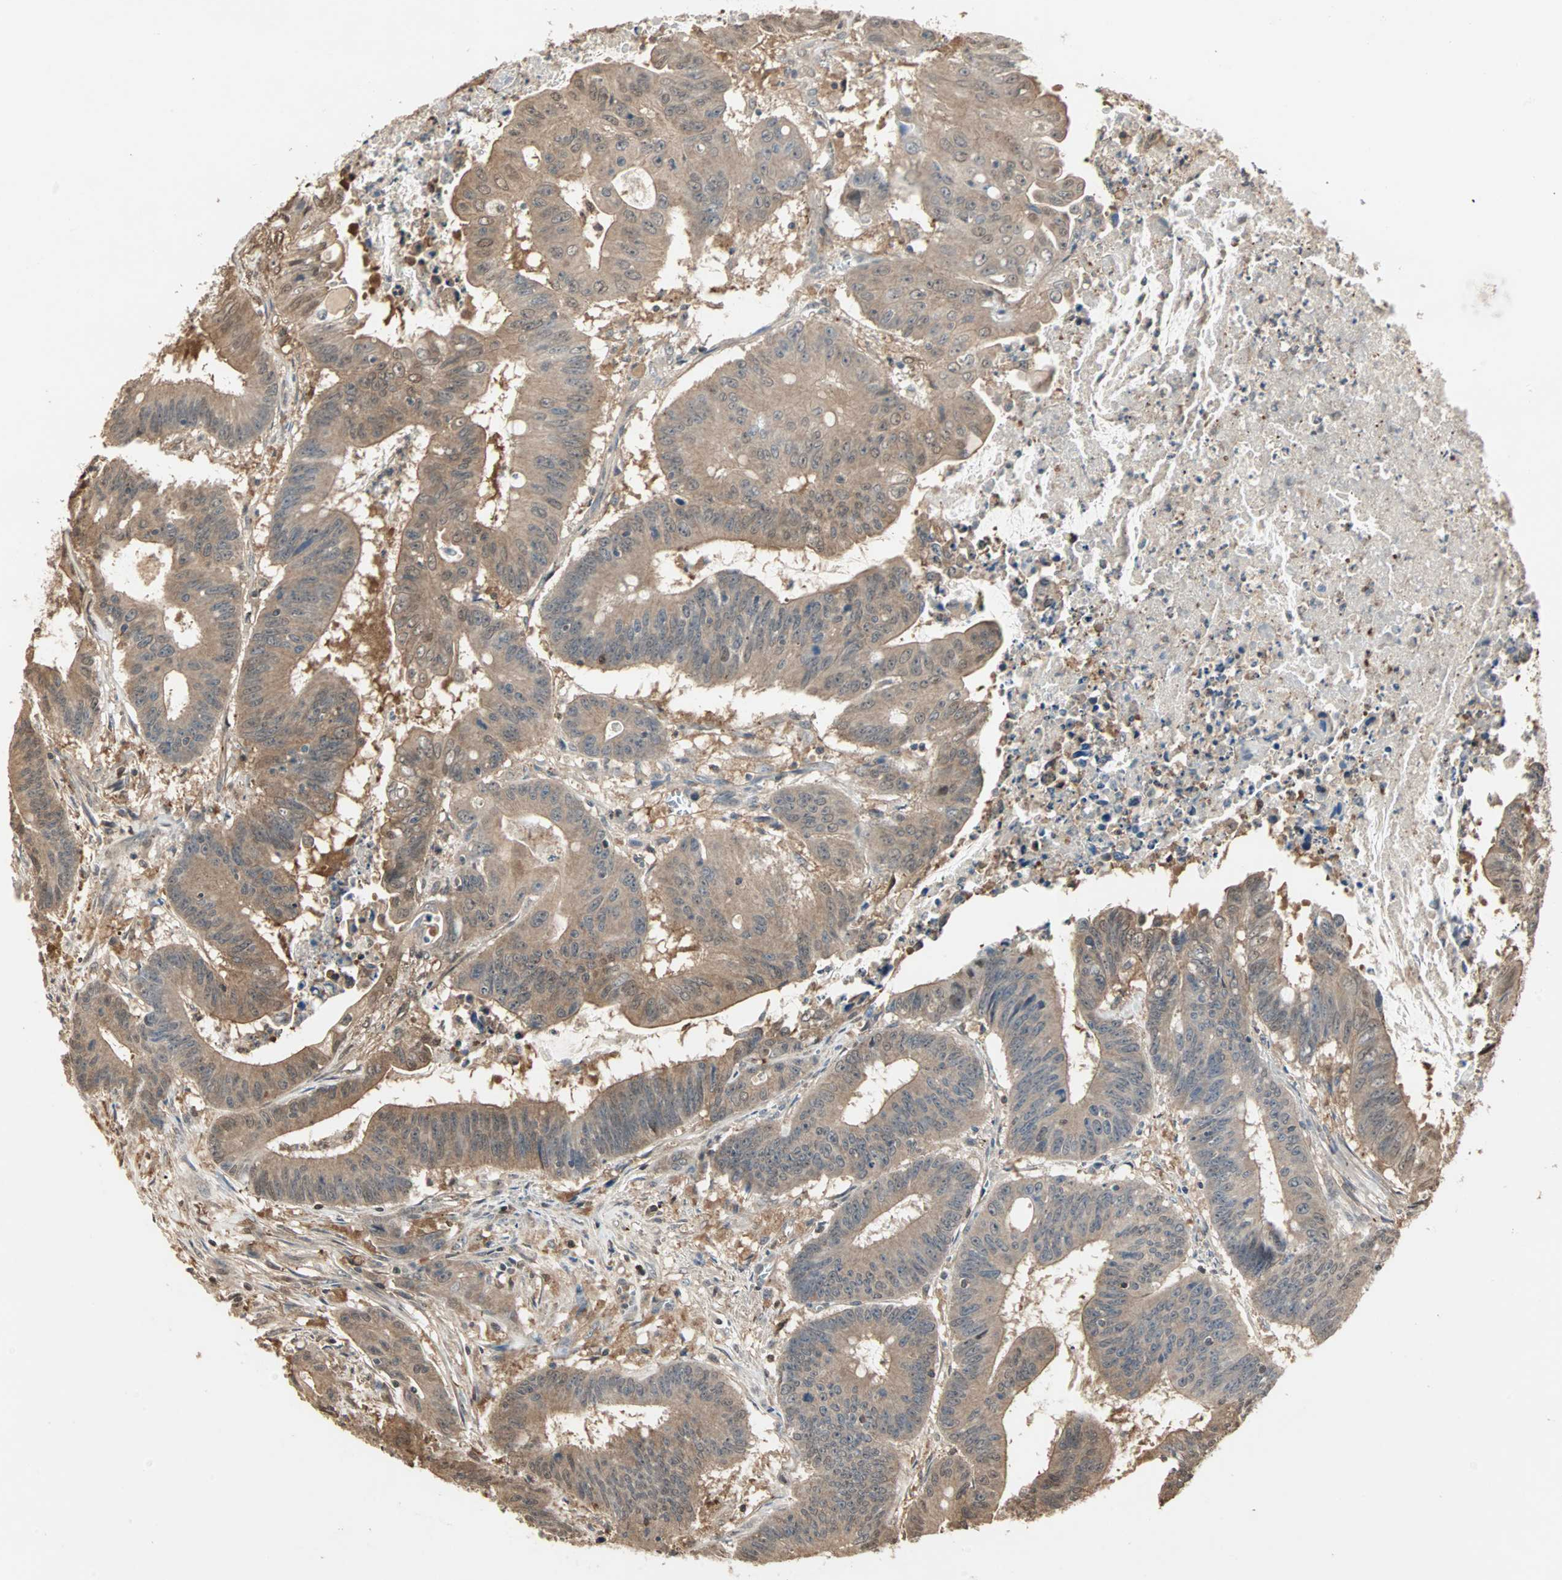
{"staining": {"intensity": "moderate", "quantity": ">75%", "location": "cytoplasmic/membranous"}, "tissue": "colorectal cancer", "cell_type": "Tumor cells", "image_type": "cancer", "snomed": [{"axis": "morphology", "description": "Adenocarcinoma, NOS"}, {"axis": "topography", "description": "Colon"}], "caption": "Human colorectal cancer (adenocarcinoma) stained for a protein (brown) displays moderate cytoplasmic/membranous positive positivity in about >75% of tumor cells.", "gene": "DRG2", "patient": {"sex": "male", "age": 45}}